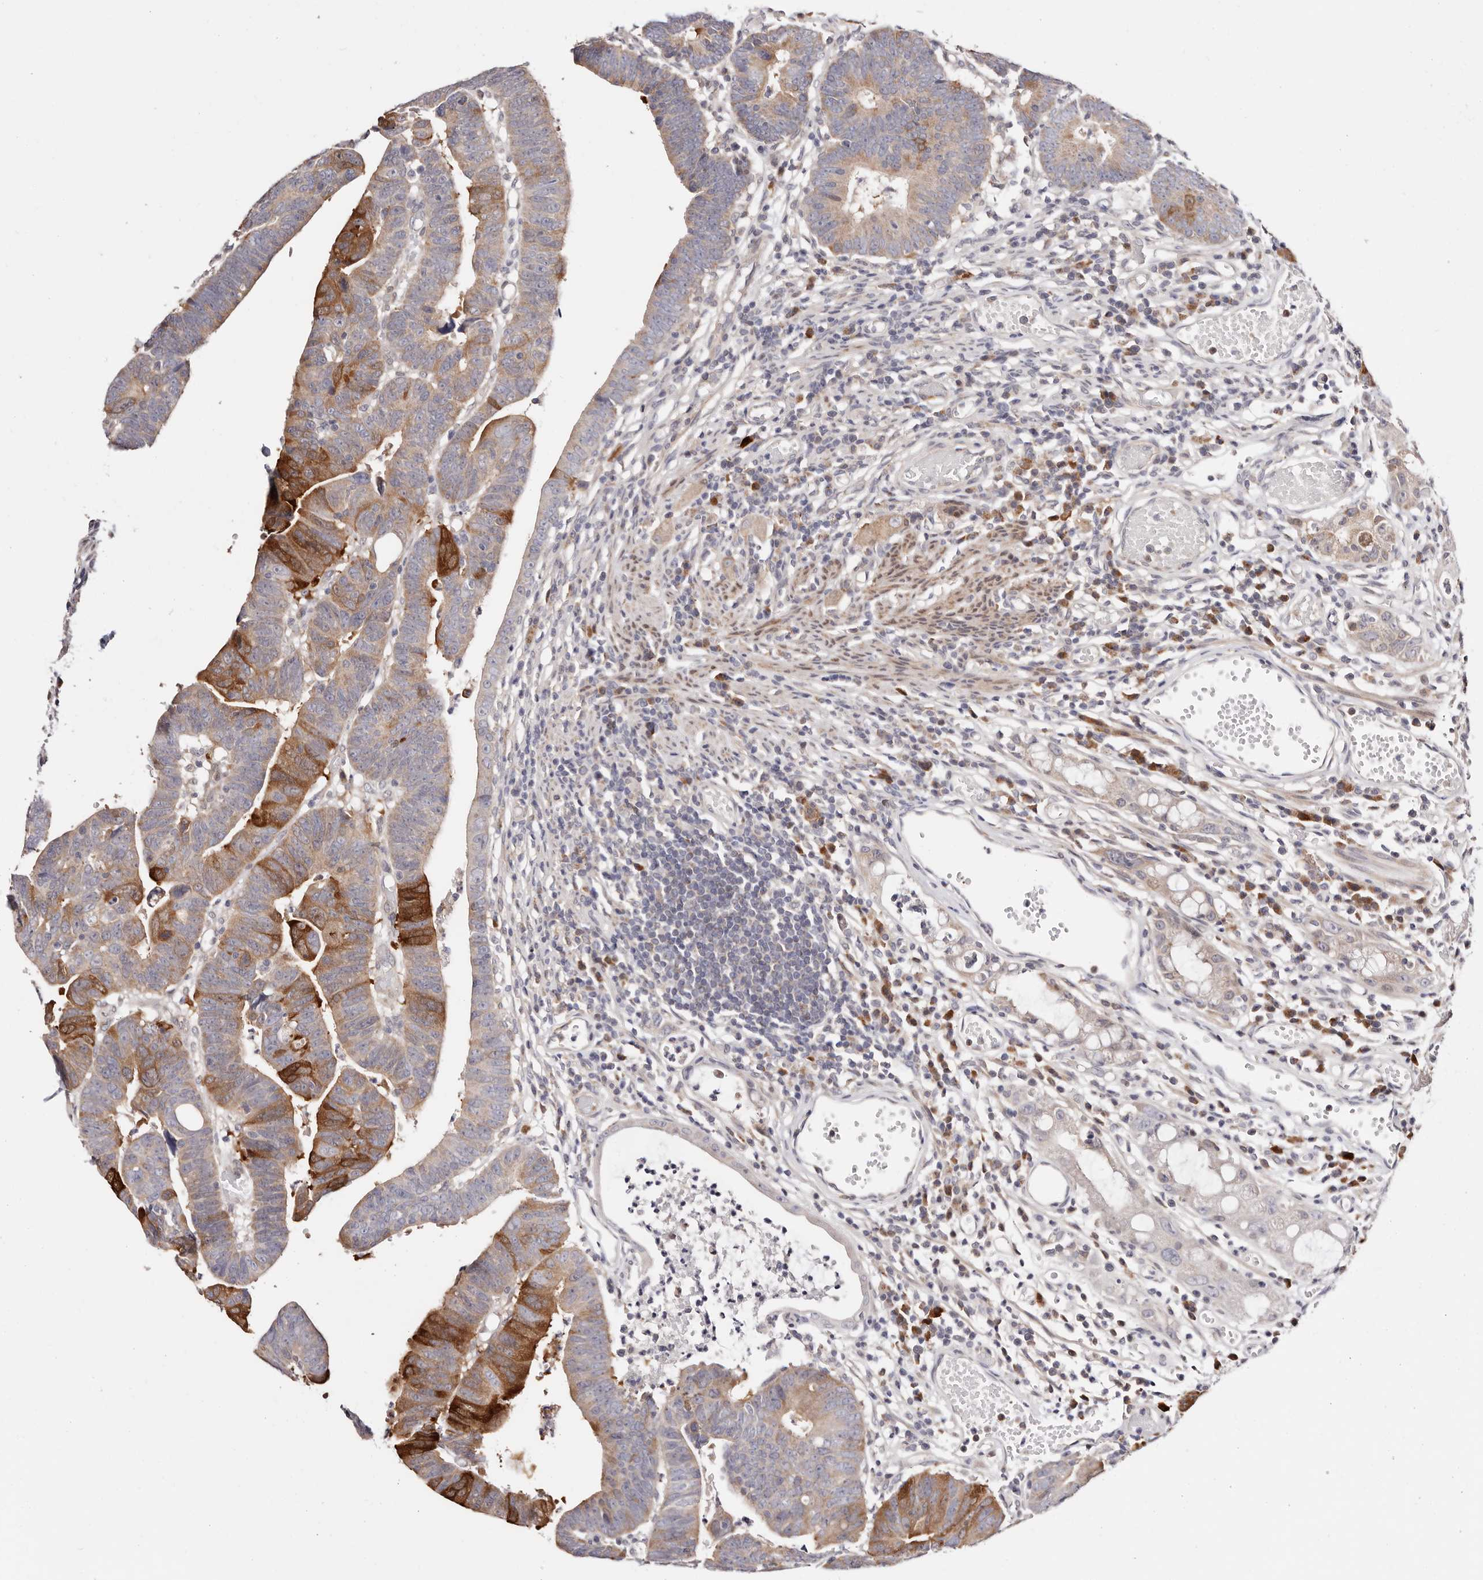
{"staining": {"intensity": "moderate", "quantity": "25%-75%", "location": "cytoplasmic/membranous"}, "tissue": "colorectal cancer", "cell_type": "Tumor cells", "image_type": "cancer", "snomed": [{"axis": "morphology", "description": "Adenocarcinoma, NOS"}, {"axis": "topography", "description": "Rectum"}], "caption": "Colorectal adenocarcinoma tissue demonstrates moderate cytoplasmic/membranous staining in approximately 25%-75% of tumor cells, visualized by immunohistochemistry.", "gene": "GFOD1", "patient": {"sex": "female", "age": 65}}